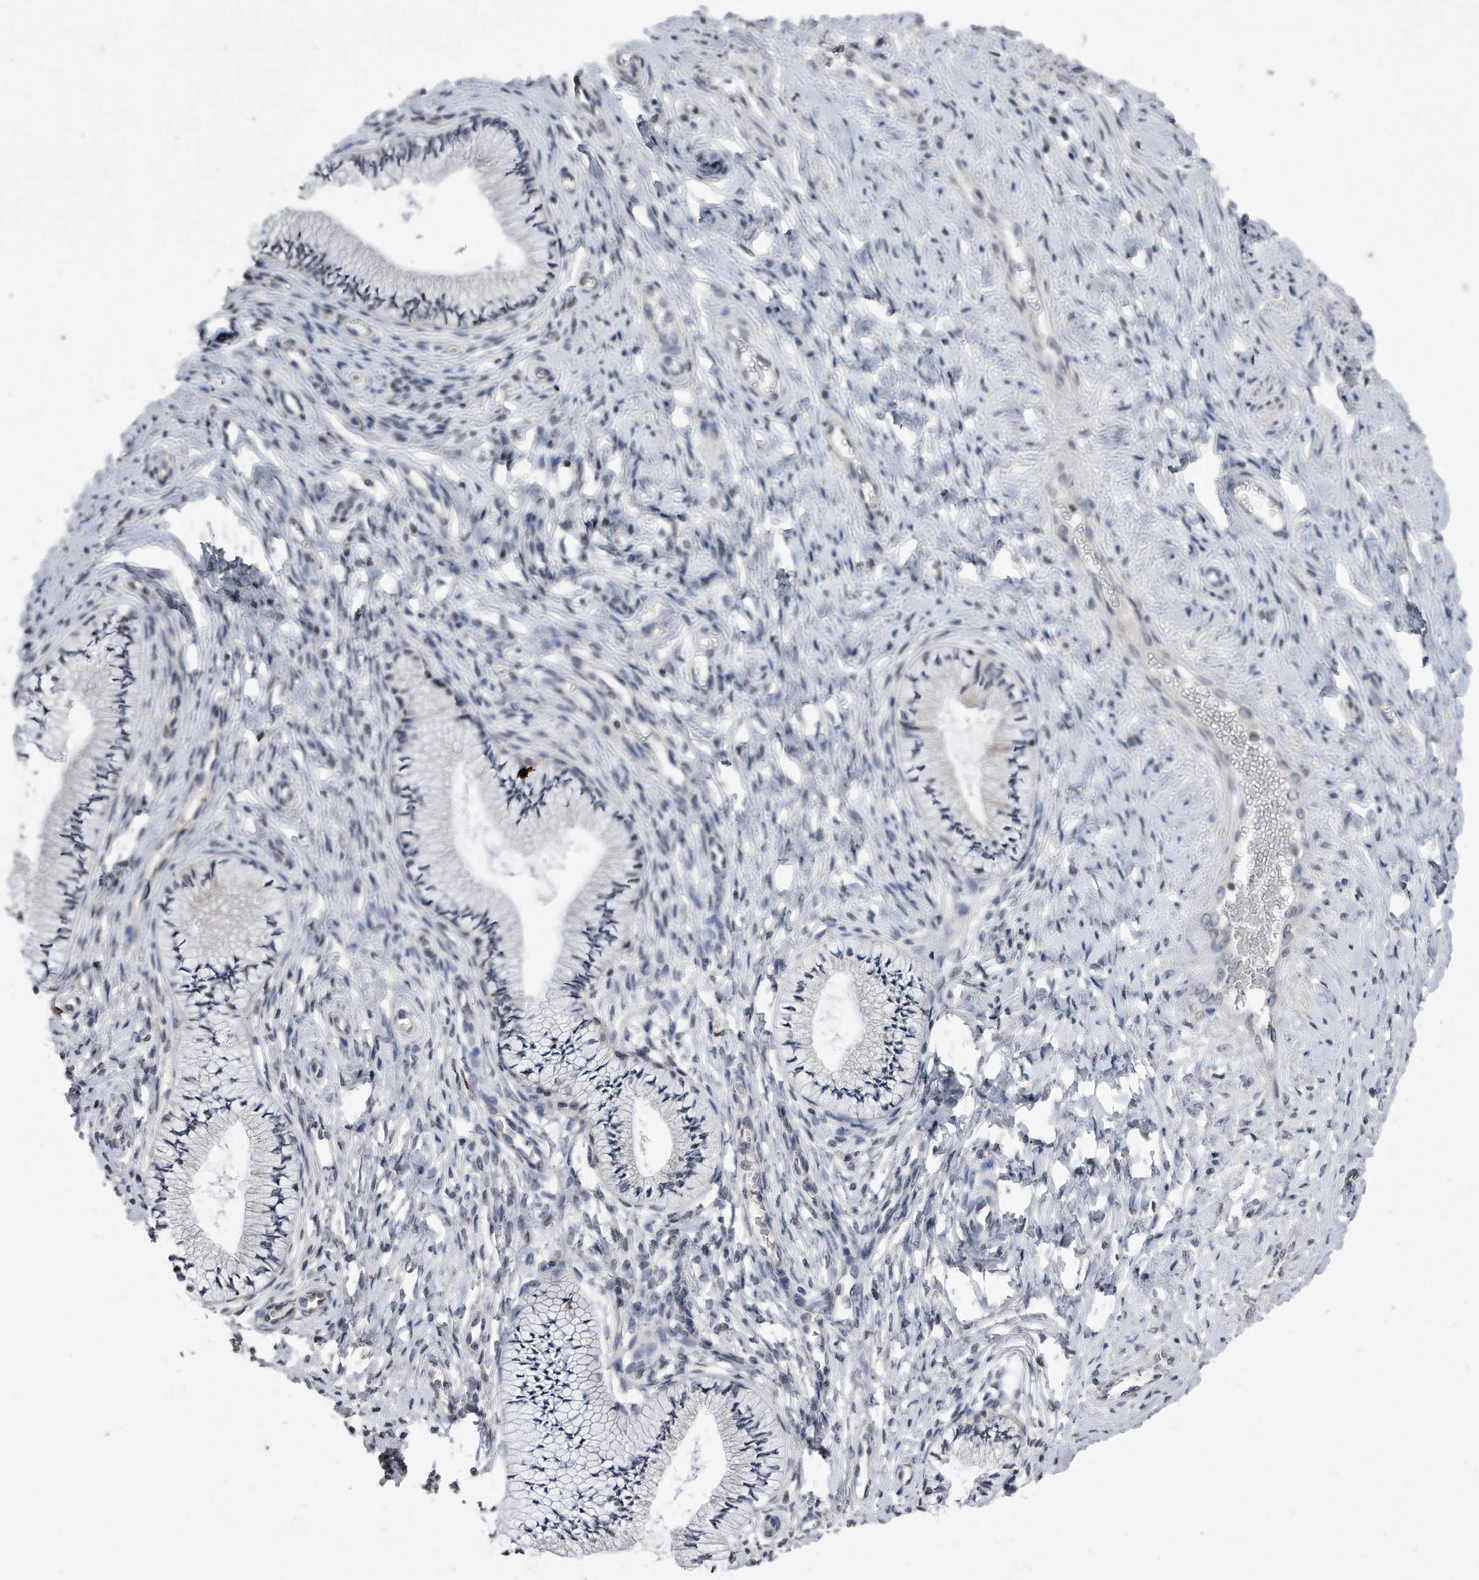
{"staining": {"intensity": "negative", "quantity": "none", "location": "none"}, "tissue": "cervix", "cell_type": "Glandular cells", "image_type": "normal", "snomed": [{"axis": "morphology", "description": "Normal tissue, NOS"}, {"axis": "topography", "description": "Cervix"}], "caption": "Glandular cells show no significant protein expression in normal cervix.", "gene": "DAB1", "patient": {"sex": "female", "age": 36}}